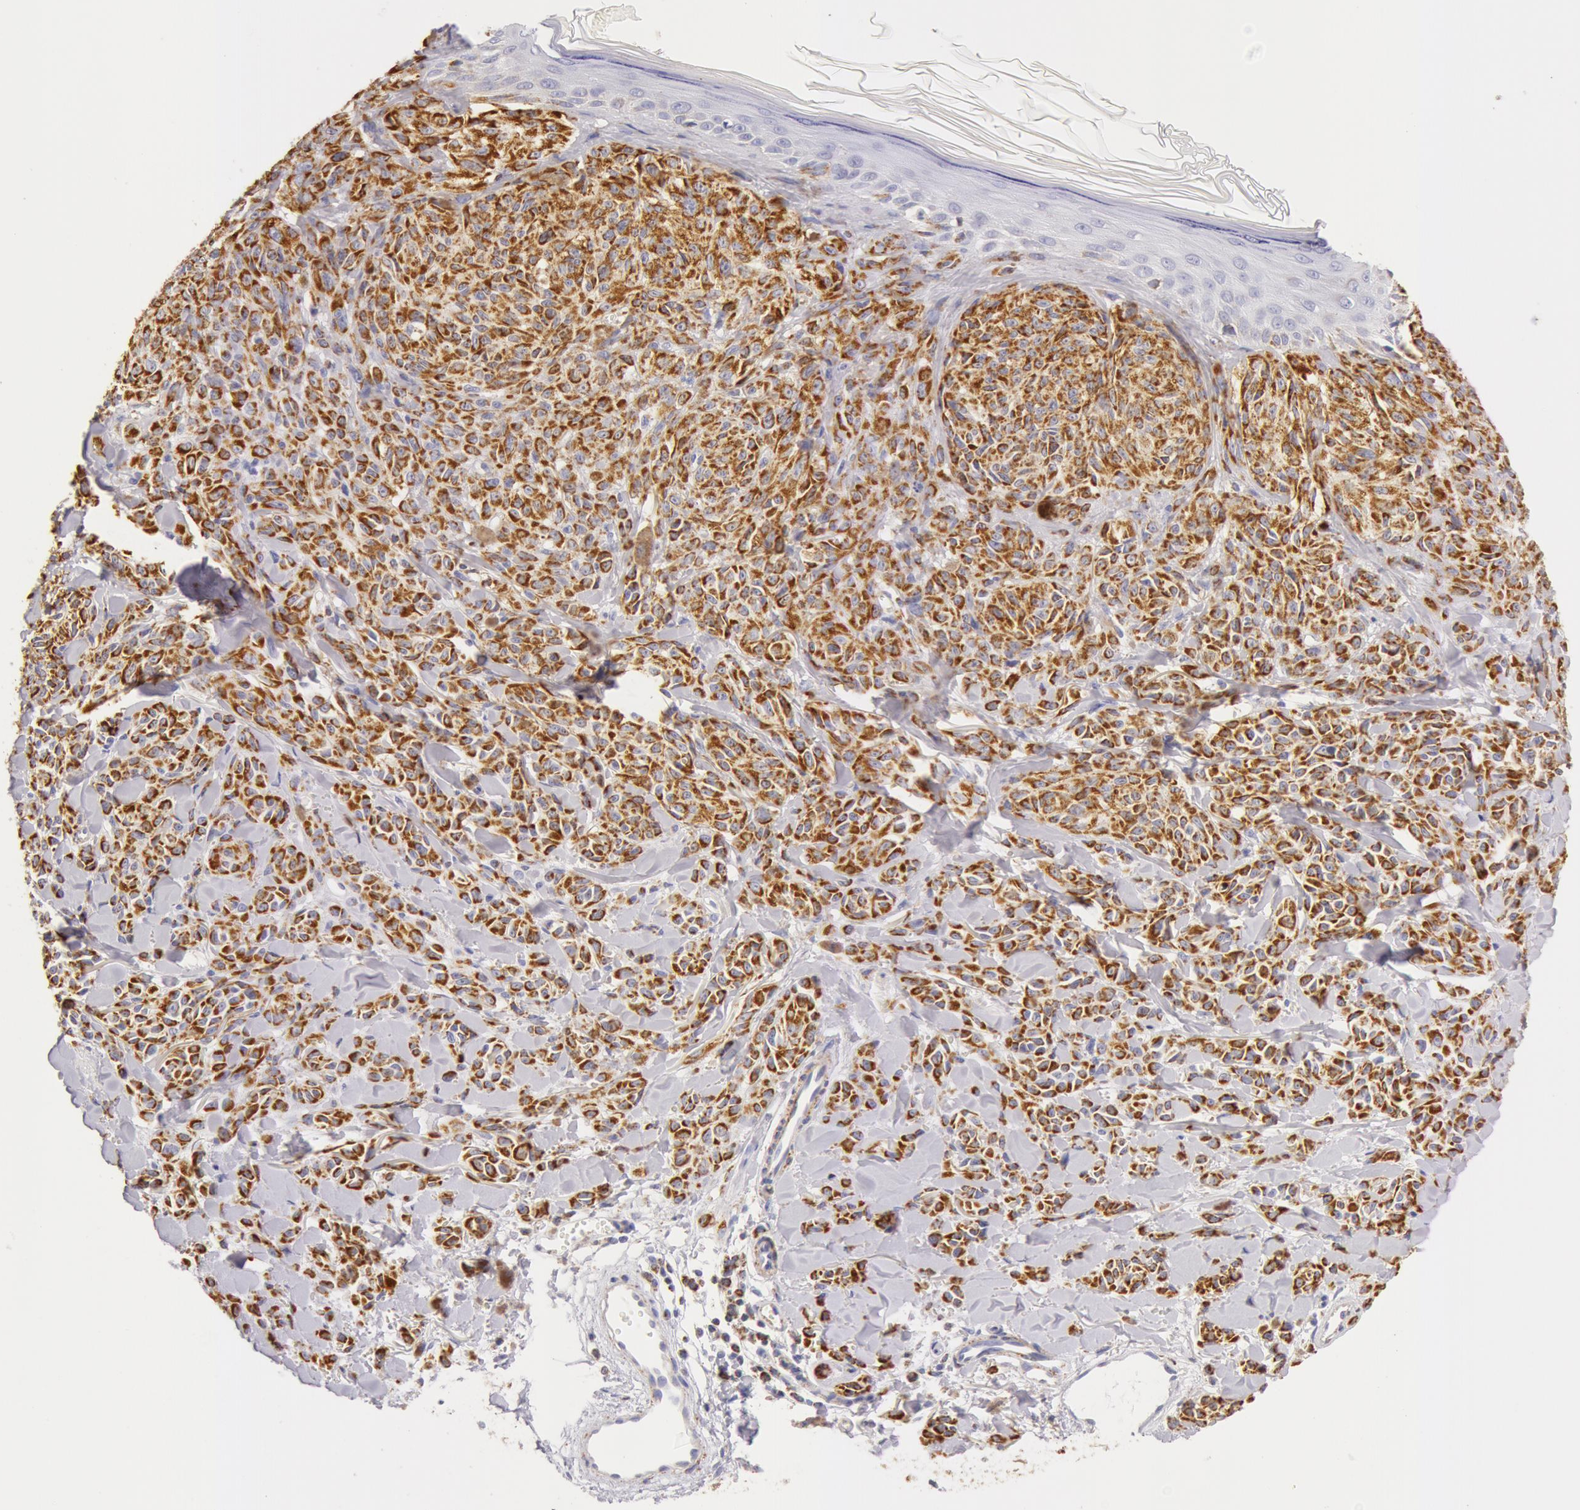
{"staining": {"intensity": "moderate", "quantity": ">75%", "location": "cytoplasmic/membranous"}, "tissue": "melanoma", "cell_type": "Tumor cells", "image_type": "cancer", "snomed": [{"axis": "morphology", "description": "Malignant melanoma, NOS"}, {"axis": "topography", "description": "Skin"}], "caption": "This is a photomicrograph of immunohistochemistry (IHC) staining of melanoma, which shows moderate expression in the cytoplasmic/membranous of tumor cells.", "gene": "ATP5F1B", "patient": {"sex": "female", "age": 73}}